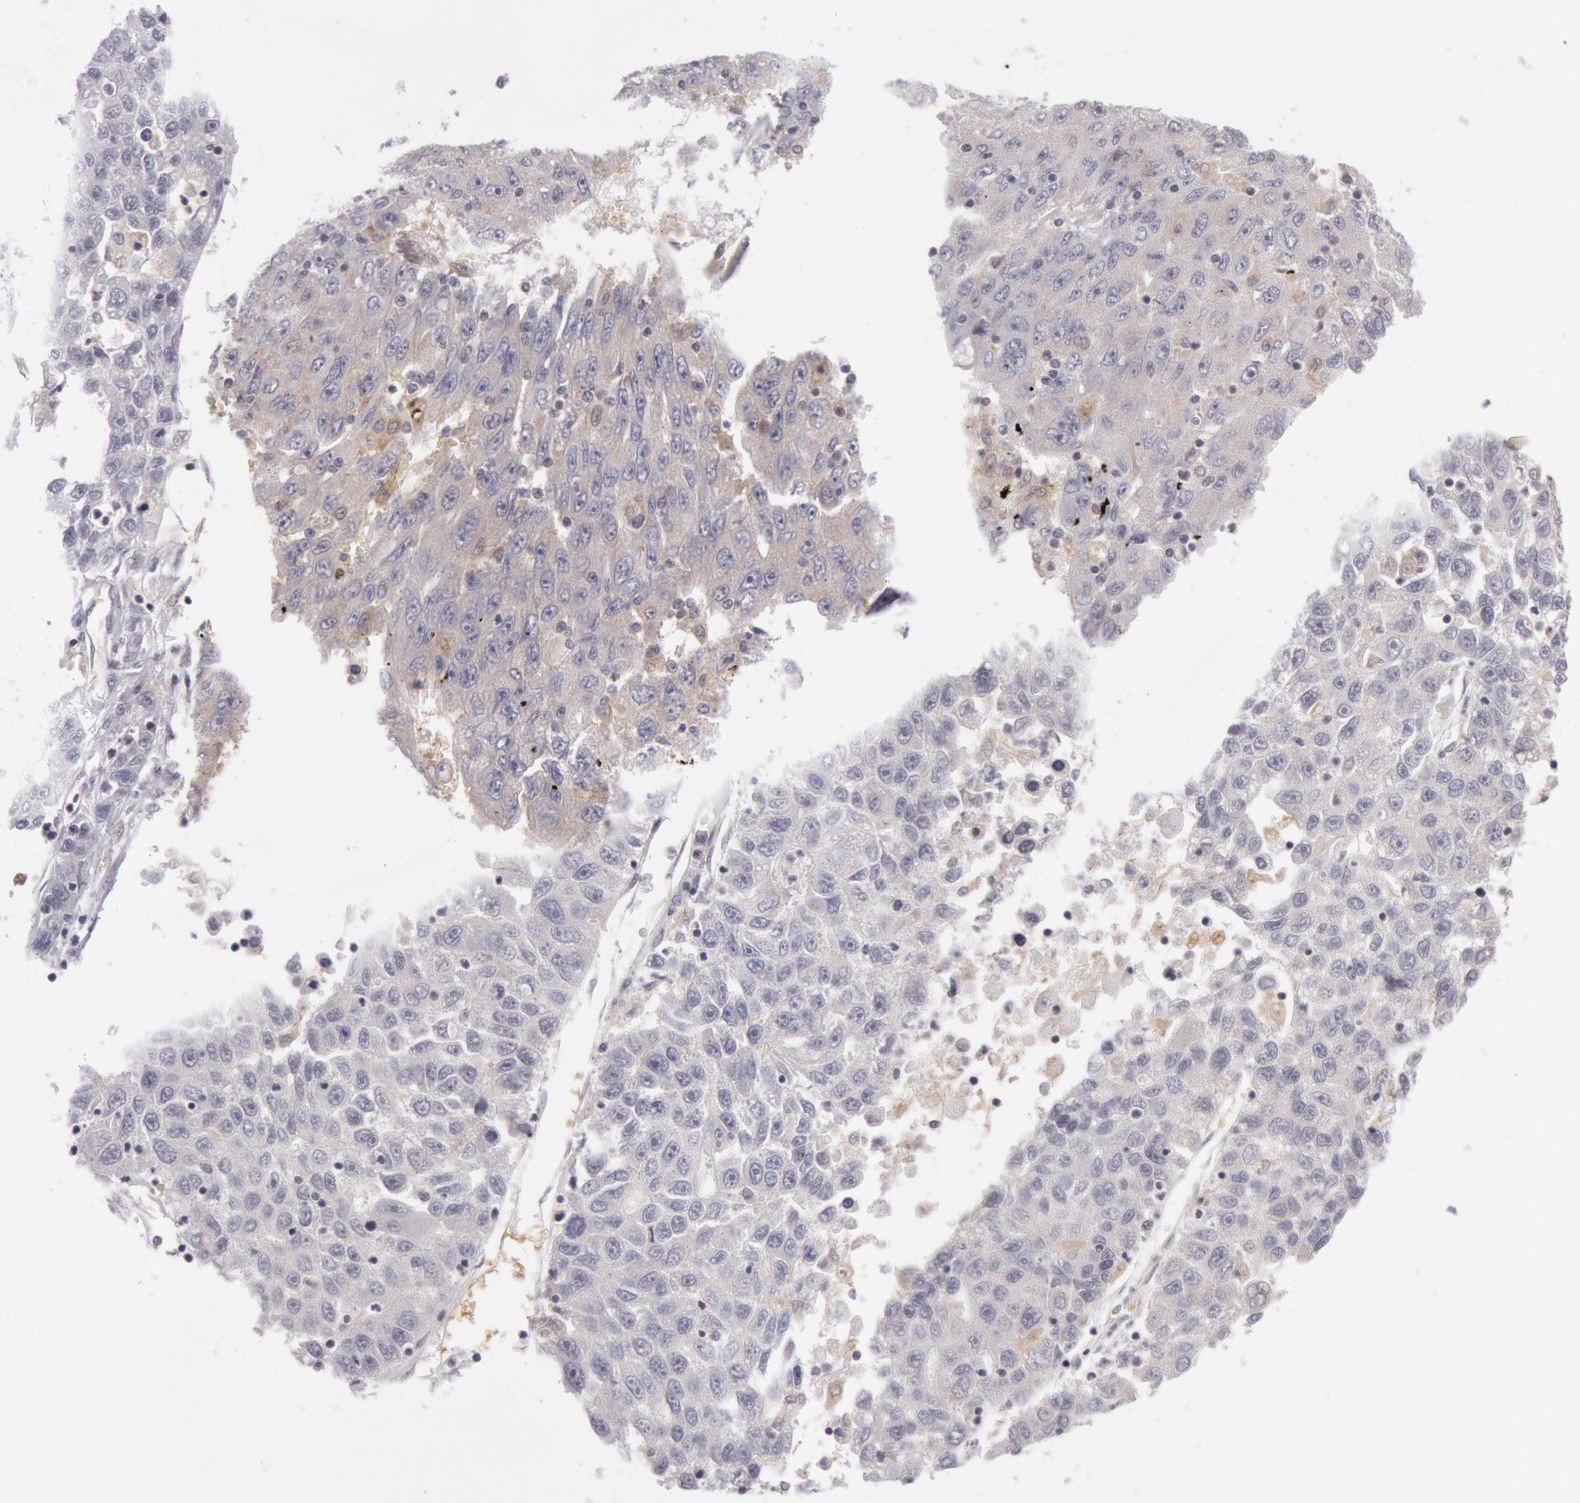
{"staining": {"intensity": "negative", "quantity": "none", "location": "none"}, "tissue": "liver cancer", "cell_type": "Tumor cells", "image_type": "cancer", "snomed": [{"axis": "morphology", "description": "Carcinoma, Hepatocellular, NOS"}, {"axis": "topography", "description": "Liver"}], "caption": "Immunohistochemical staining of human liver hepatocellular carcinoma demonstrates no significant expression in tumor cells.", "gene": "IKBKB", "patient": {"sex": "male", "age": 49}}